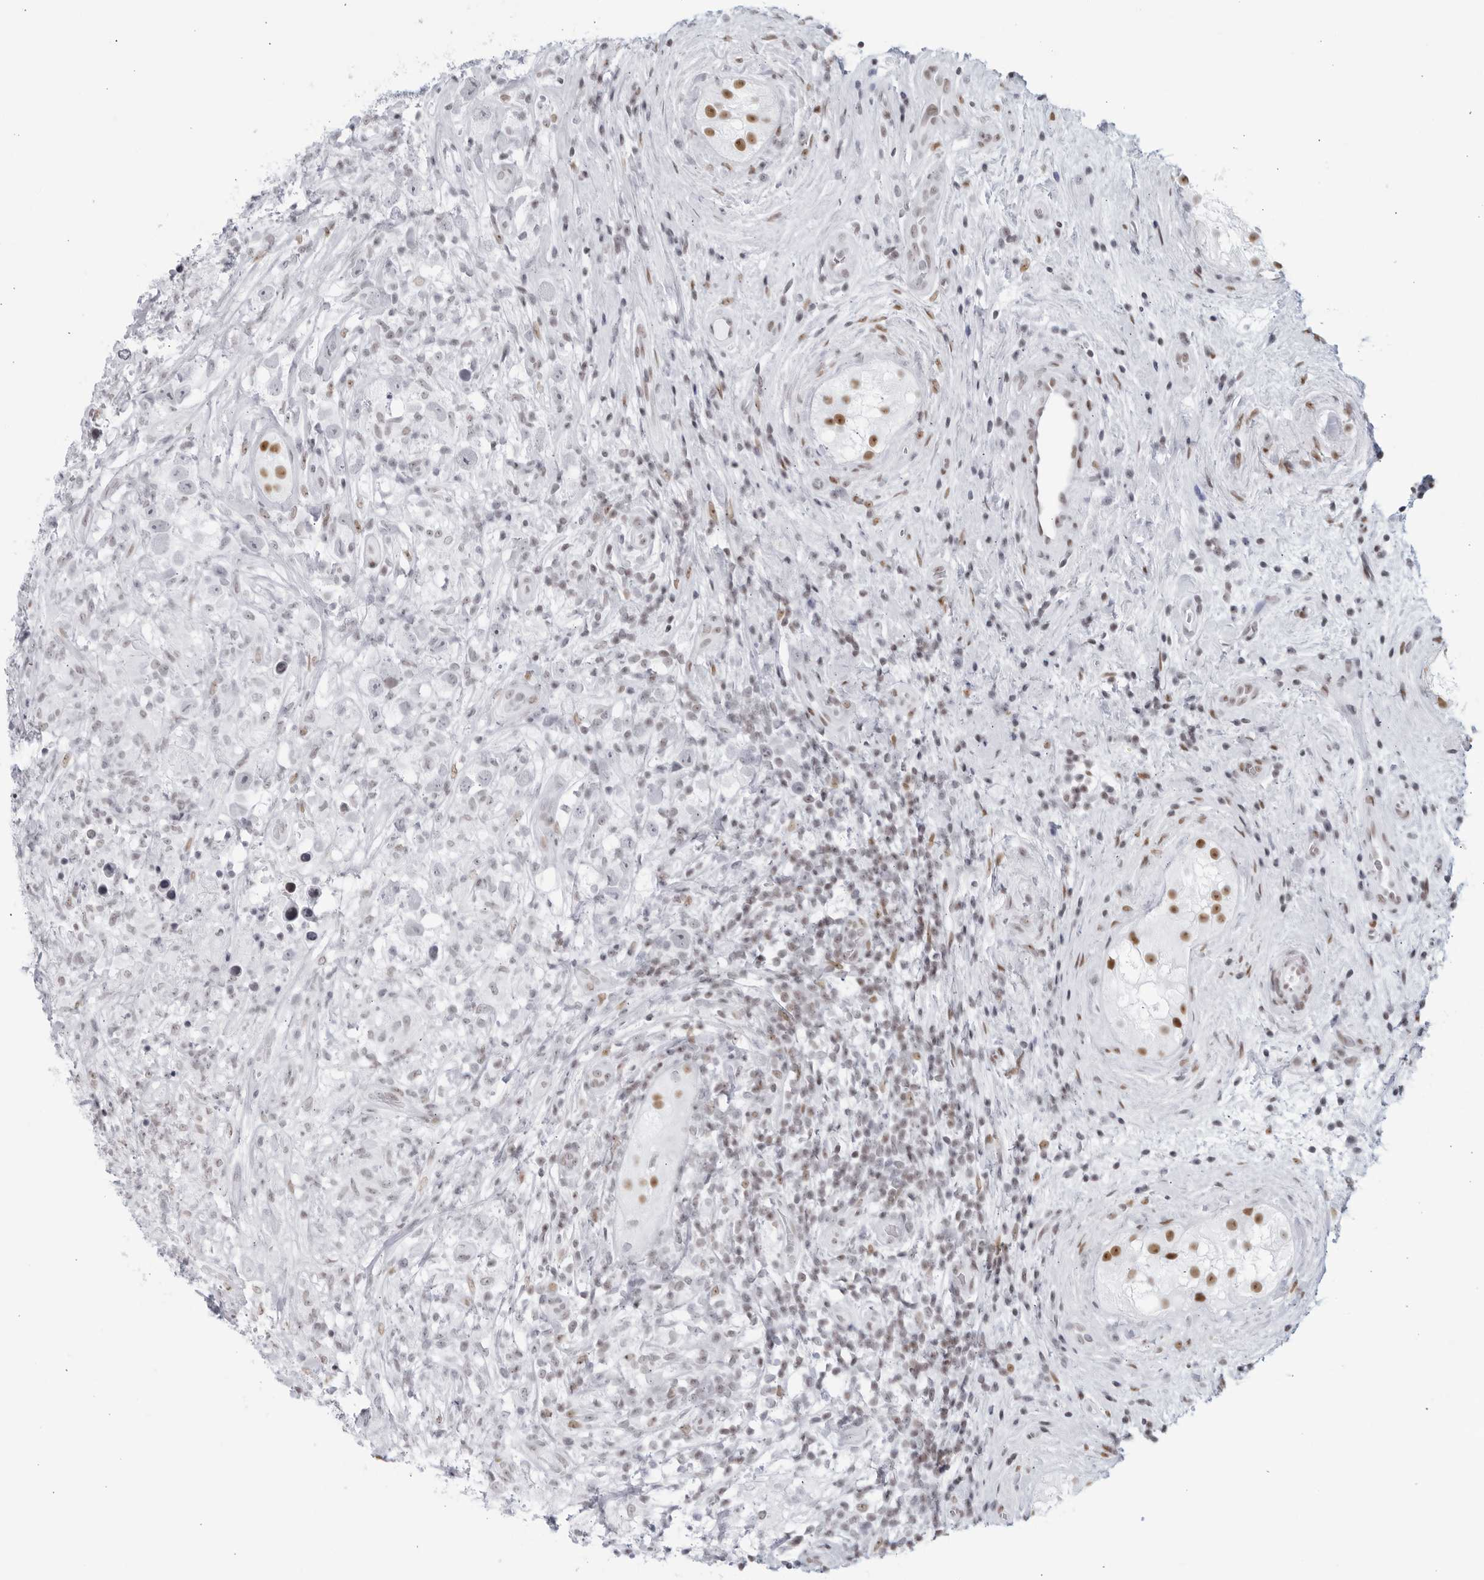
{"staining": {"intensity": "negative", "quantity": "none", "location": "none"}, "tissue": "testis cancer", "cell_type": "Tumor cells", "image_type": "cancer", "snomed": [{"axis": "morphology", "description": "Seminoma, NOS"}, {"axis": "topography", "description": "Testis"}], "caption": "IHC micrograph of testis seminoma stained for a protein (brown), which displays no staining in tumor cells.", "gene": "HP1BP3", "patient": {"sex": "male", "age": 49}}